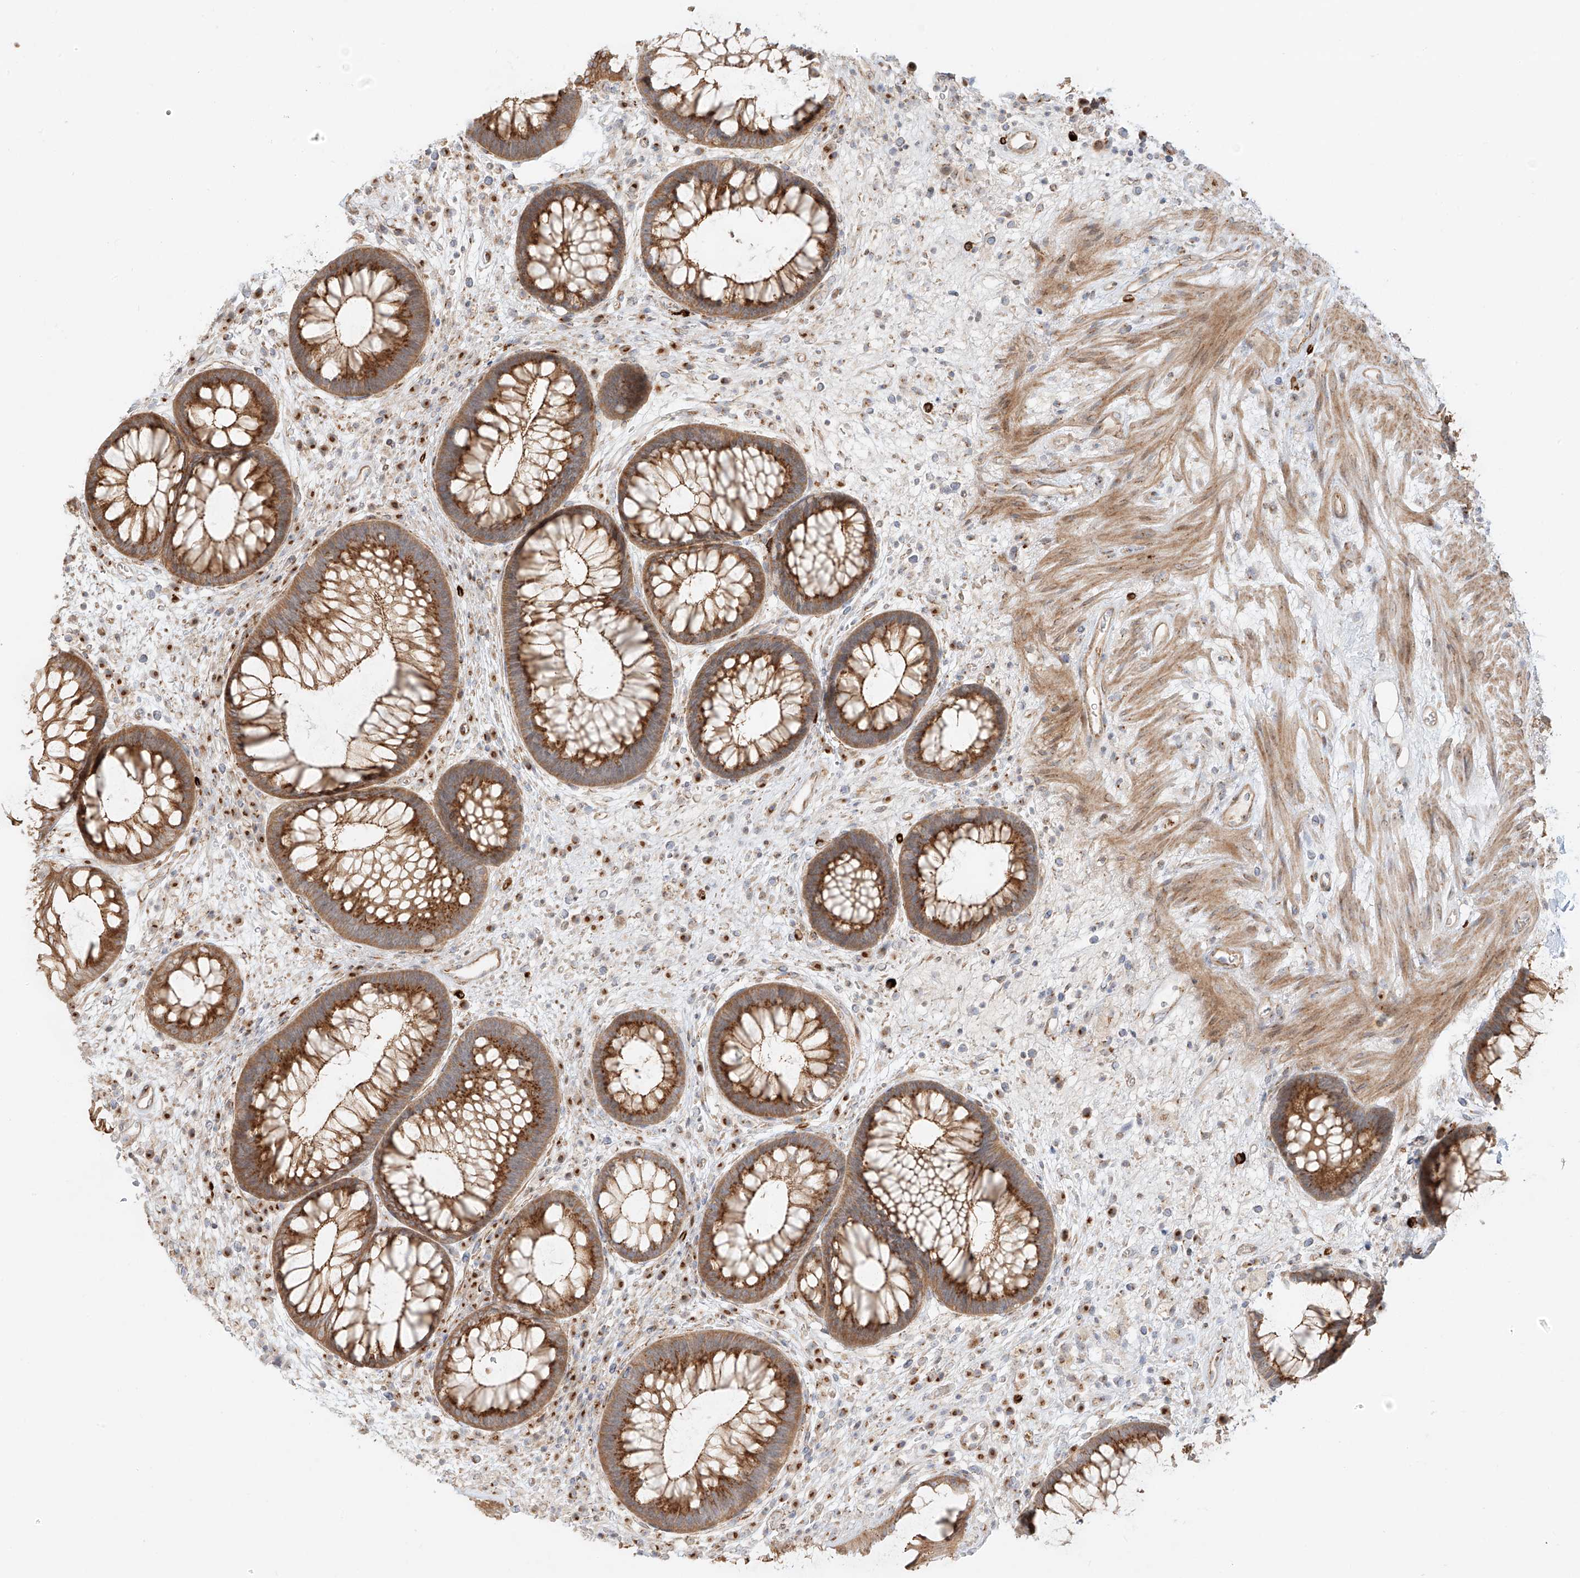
{"staining": {"intensity": "moderate", "quantity": ">75%", "location": "cytoplasmic/membranous"}, "tissue": "rectum", "cell_type": "Glandular cells", "image_type": "normal", "snomed": [{"axis": "morphology", "description": "Normal tissue, NOS"}, {"axis": "topography", "description": "Rectum"}], "caption": "Immunohistochemistry (IHC) (DAB (3,3'-diaminobenzidine)) staining of normal human rectum demonstrates moderate cytoplasmic/membranous protein staining in about >75% of glandular cells.", "gene": "ZNF287", "patient": {"sex": "male", "age": 51}}